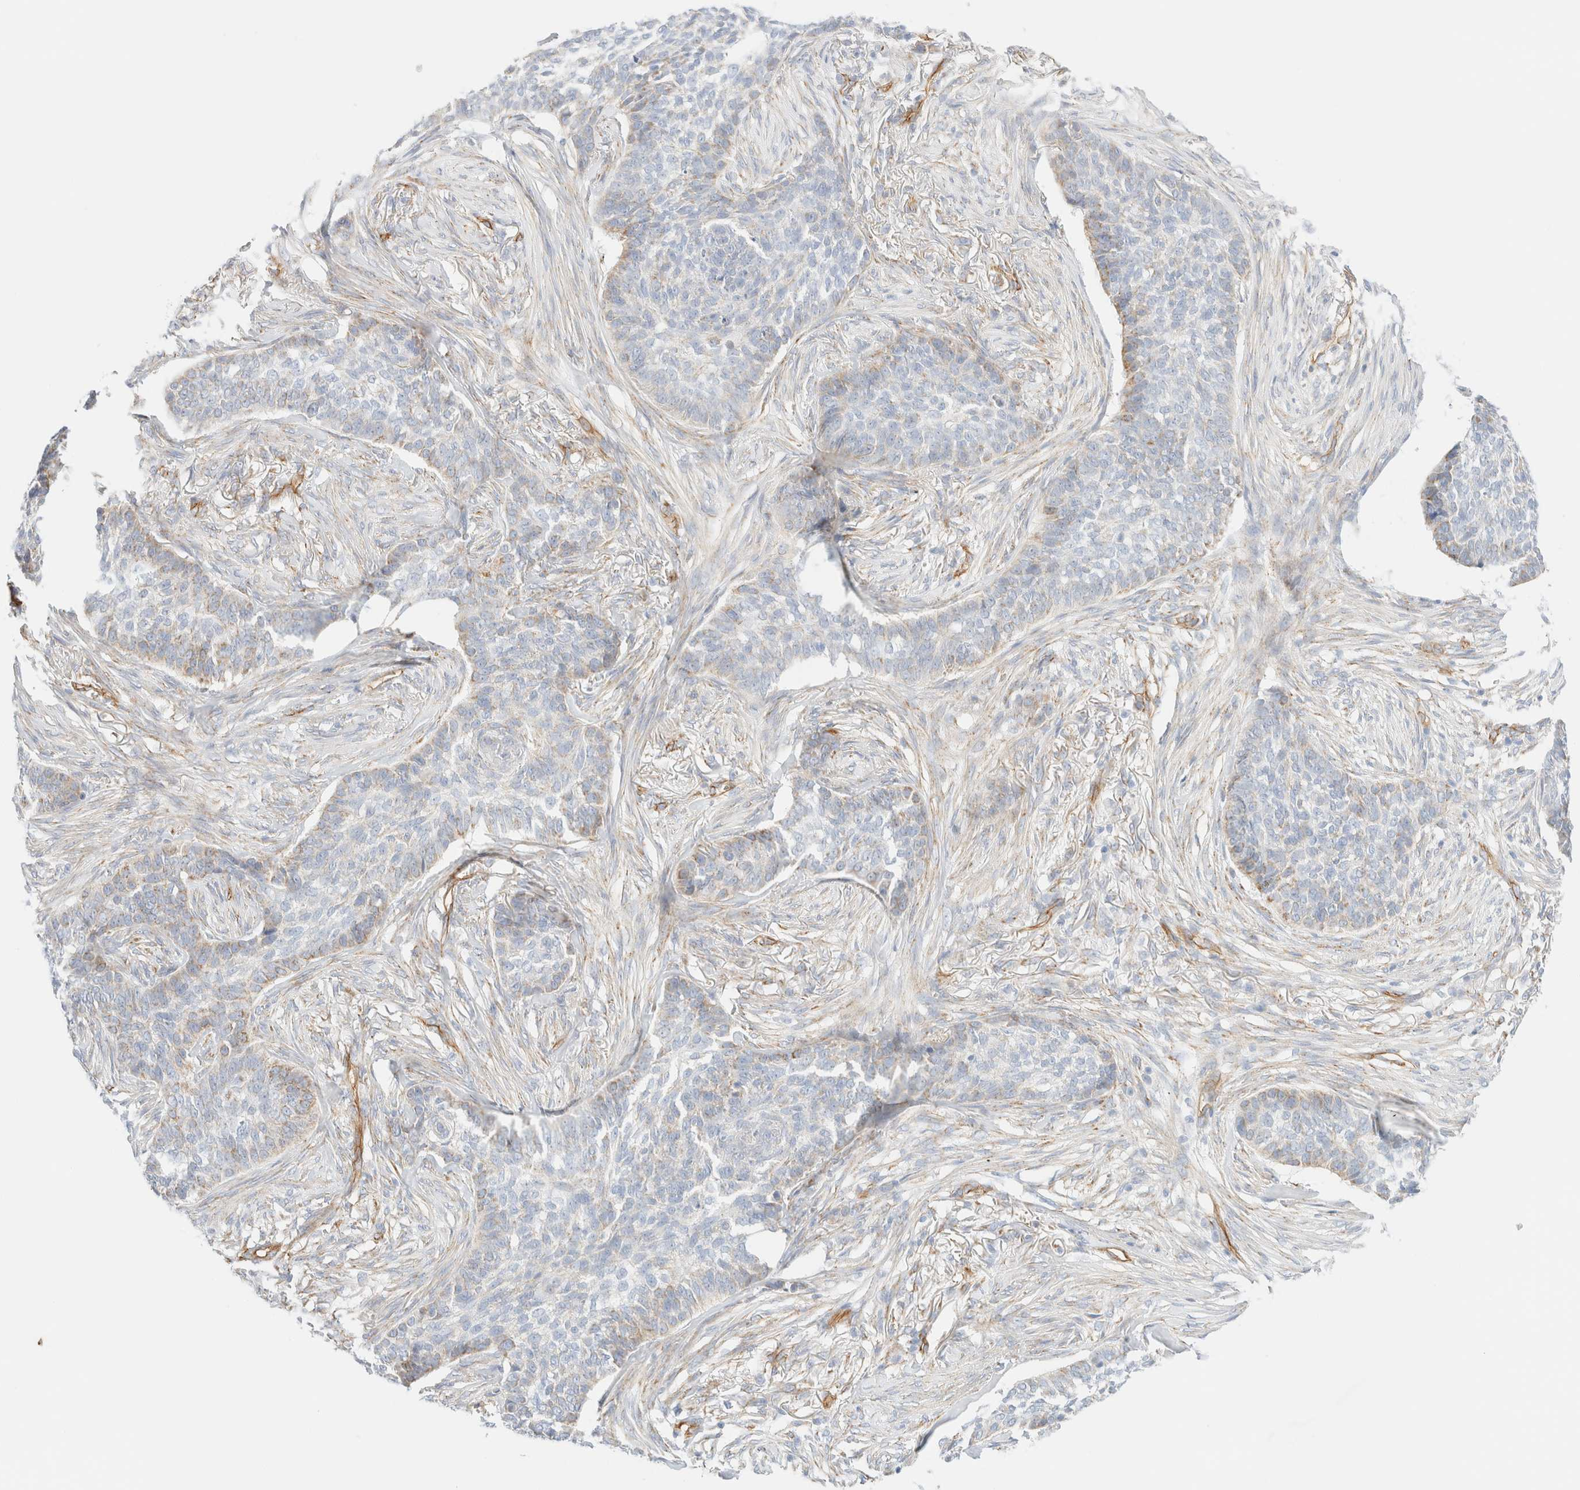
{"staining": {"intensity": "weak", "quantity": "<25%", "location": "cytoplasmic/membranous"}, "tissue": "skin cancer", "cell_type": "Tumor cells", "image_type": "cancer", "snomed": [{"axis": "morphology", "description": "Basal cell carcinoma"}, {"axis": "topography", "description": "Skin"}], "caption": "Immunohistochemical staining of skin cancer reveals no significant positivity in tumor cells.", "gene": "CYB5R4", "patient": {"sex": "male", "age": 85}}